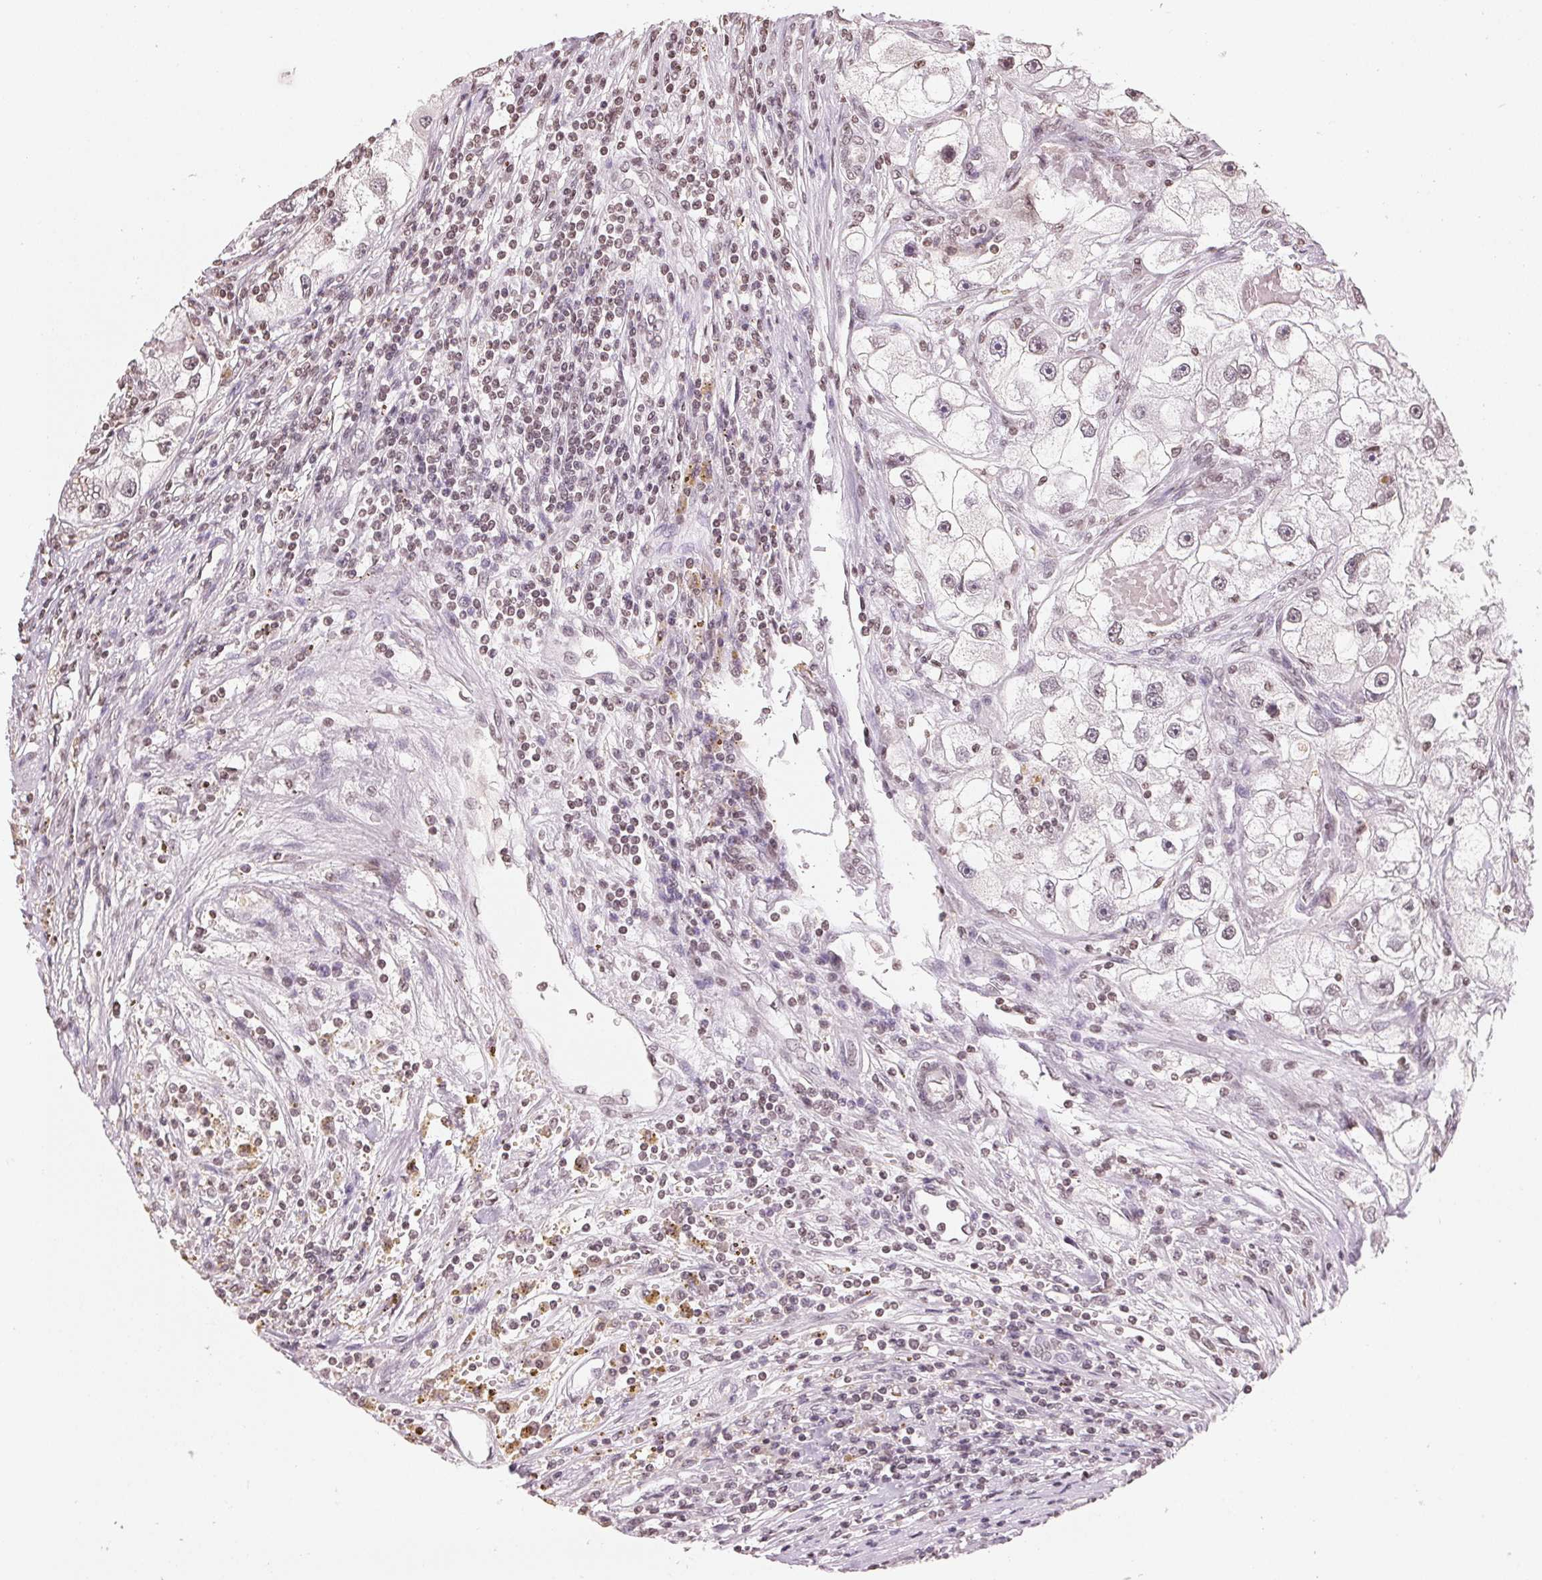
{"staining": {"intensity": "weak", "quantity": "<25%", "location": "nuclear"}, "tissue": "renal cancer", "cell_type": "Tumor cells", "image_type": "cancer", "snomed": [{"axis": "morphology", "description": "Adenocarcinoma, NOS"}, {"axis": "topography", "description": "Kidney"}], "caption": "Image shows no significant protein positivity in tumor cells of adenocarcinoma (renal). Nuclei are stained in blue.", "gene": "TBP", "patient": {"sex": "male", "age": 63}}